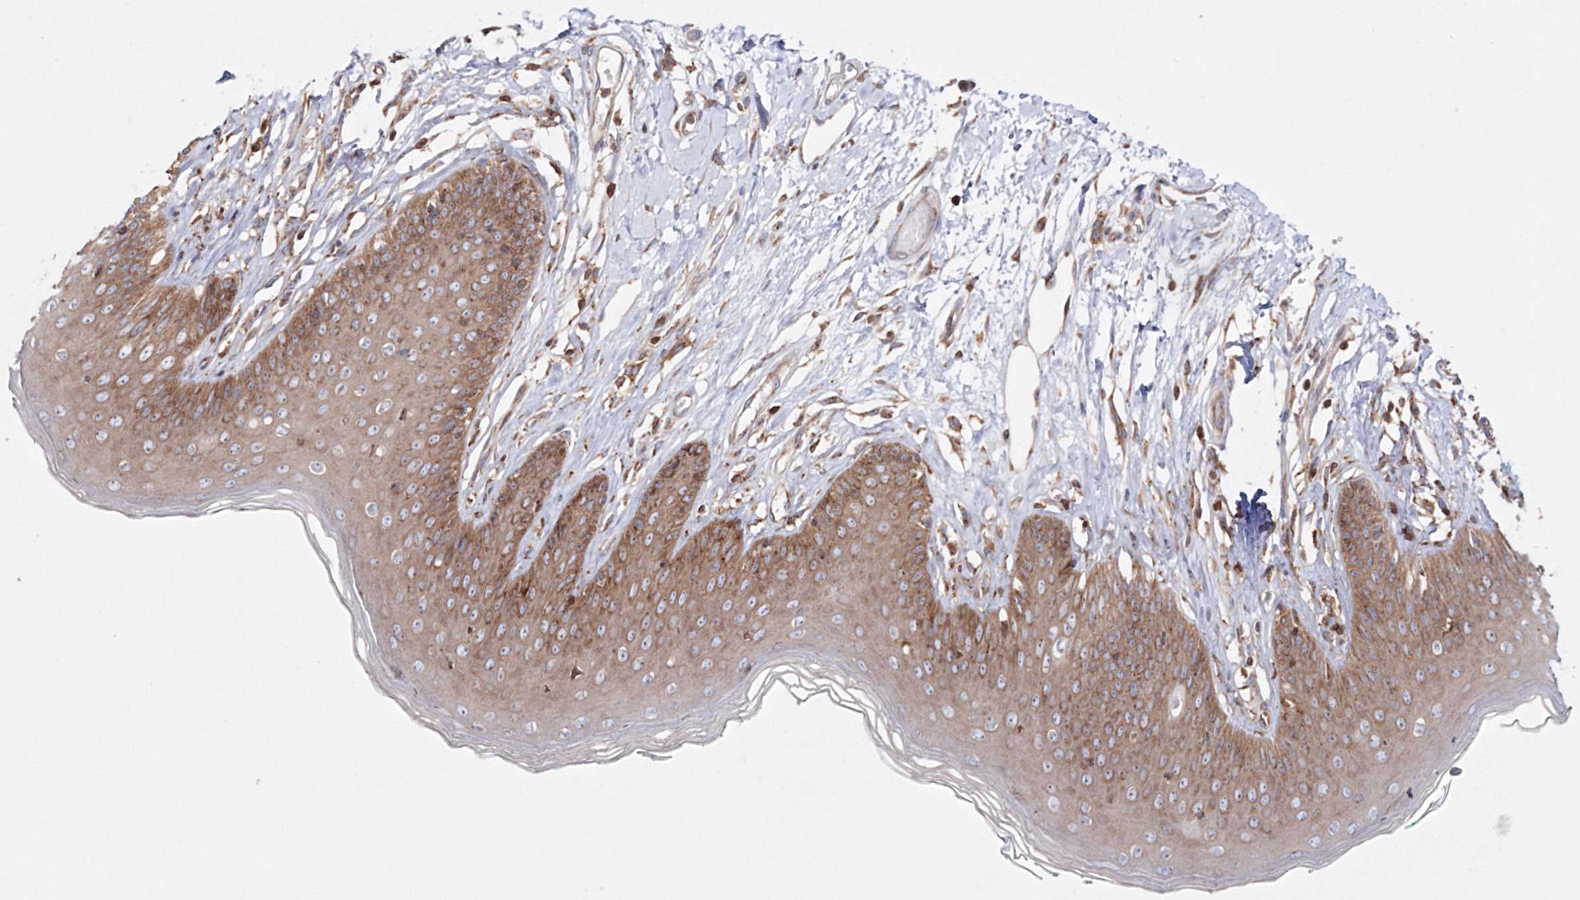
{"staining": {"intensity": "moderate", "quantity": ">75%", "location": "cytoplasmic/membranous"}, "tissue": "skin", "cell_type": "Epidermal cells", "image_type": "normal", "snomed": [{"axis": "morphology", "description": "Normal tissue, NOS"}, {"axis": "morphology", "description": "Squamous cell carcinoma, NOS"}, {"axis": "topography", "description": "Vulva"}], "caption": "Benign skin was stained to show a protein in brown. There is medium levels of moderate cytoplasmic/membranous expression in approximately >75% of epidermal cells. The staining is performed using DAB (3,3'-diaminobenzidine) brown chromogen to label protein expression. The nuclei are counter-stained blue using hematoxylin.", "gene": "ARCN1", "patient": {"sex": "female", "age": 85}}